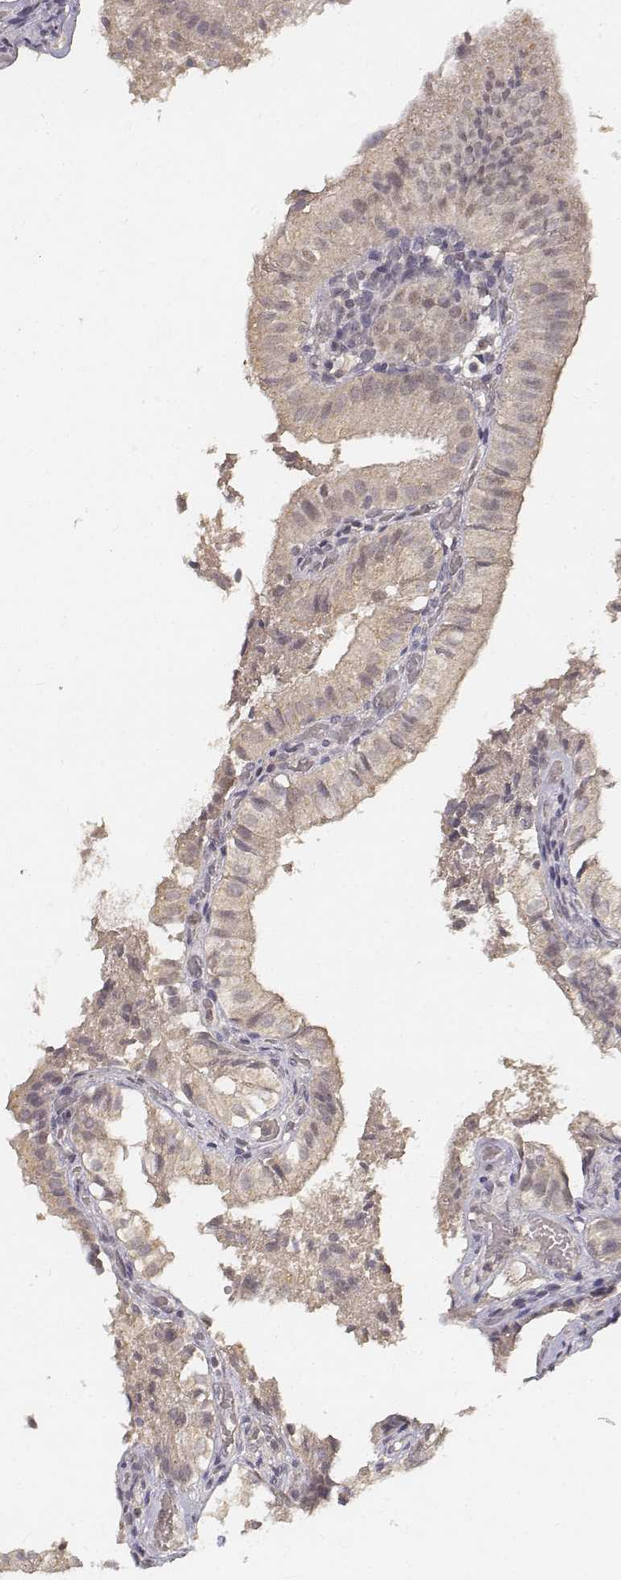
{"staining": {"intensity": "weak", "quantity": ">75%", "location": "cytoplasmic/membranous"}, "tissue": "gallbladder", "cell_type": "Glandular cells", "image_type": "normal", "snomed": [{"axis": "morphology", "description": "Normal tissue, NOS"}, {"axis": "topography", "description": "Gallbladder"}], "caption": "Protein expression analysis of unremarkable gallbladder displays weak cytoplasmic/membranous expression in about >75% of glandular cells. The protein of interest is shown in brown color, while the nuclei are stained blue.", "gene": "FANCD2", "patient": {"sex": "female", "age": 47}}